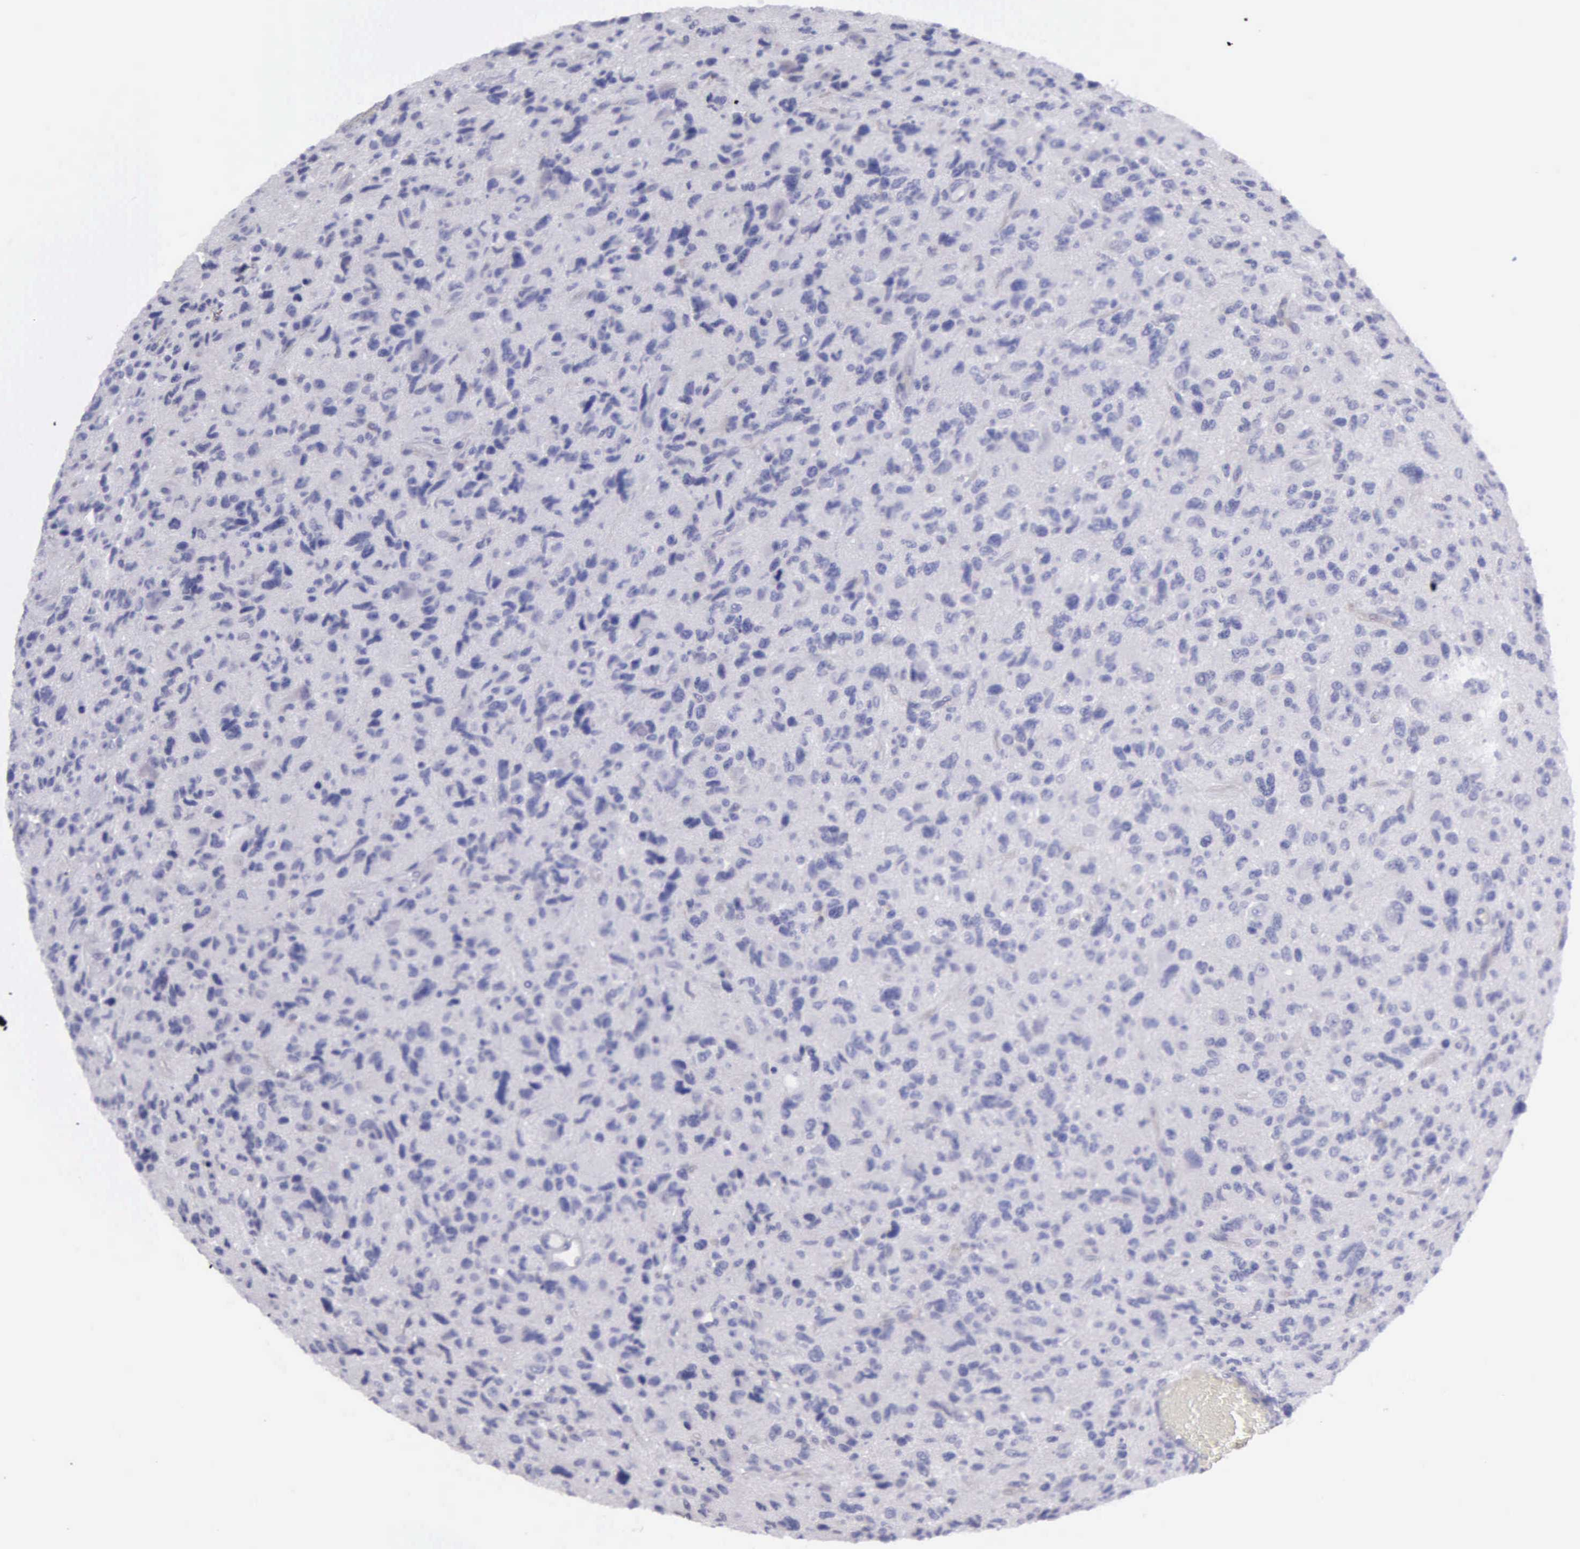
{"staining": {"intensity": "negative", "quantity": "none", "location": "none"}, "tissue": "glioma", "cell_type": "Tumor cells", "image_type": "cancer", "snomed": [{"axis": "morphology", "description": "Glioma, malignant, High grade"}, {"axis": "topography", "description": "Brain"}], "caption": "A high-resolution image shows immunohistochemistry staining of glioma, which reveals no significant staining in tumor cells.", "gene": "TYRP1", "patient": {"sex": "female", "age": 60}}